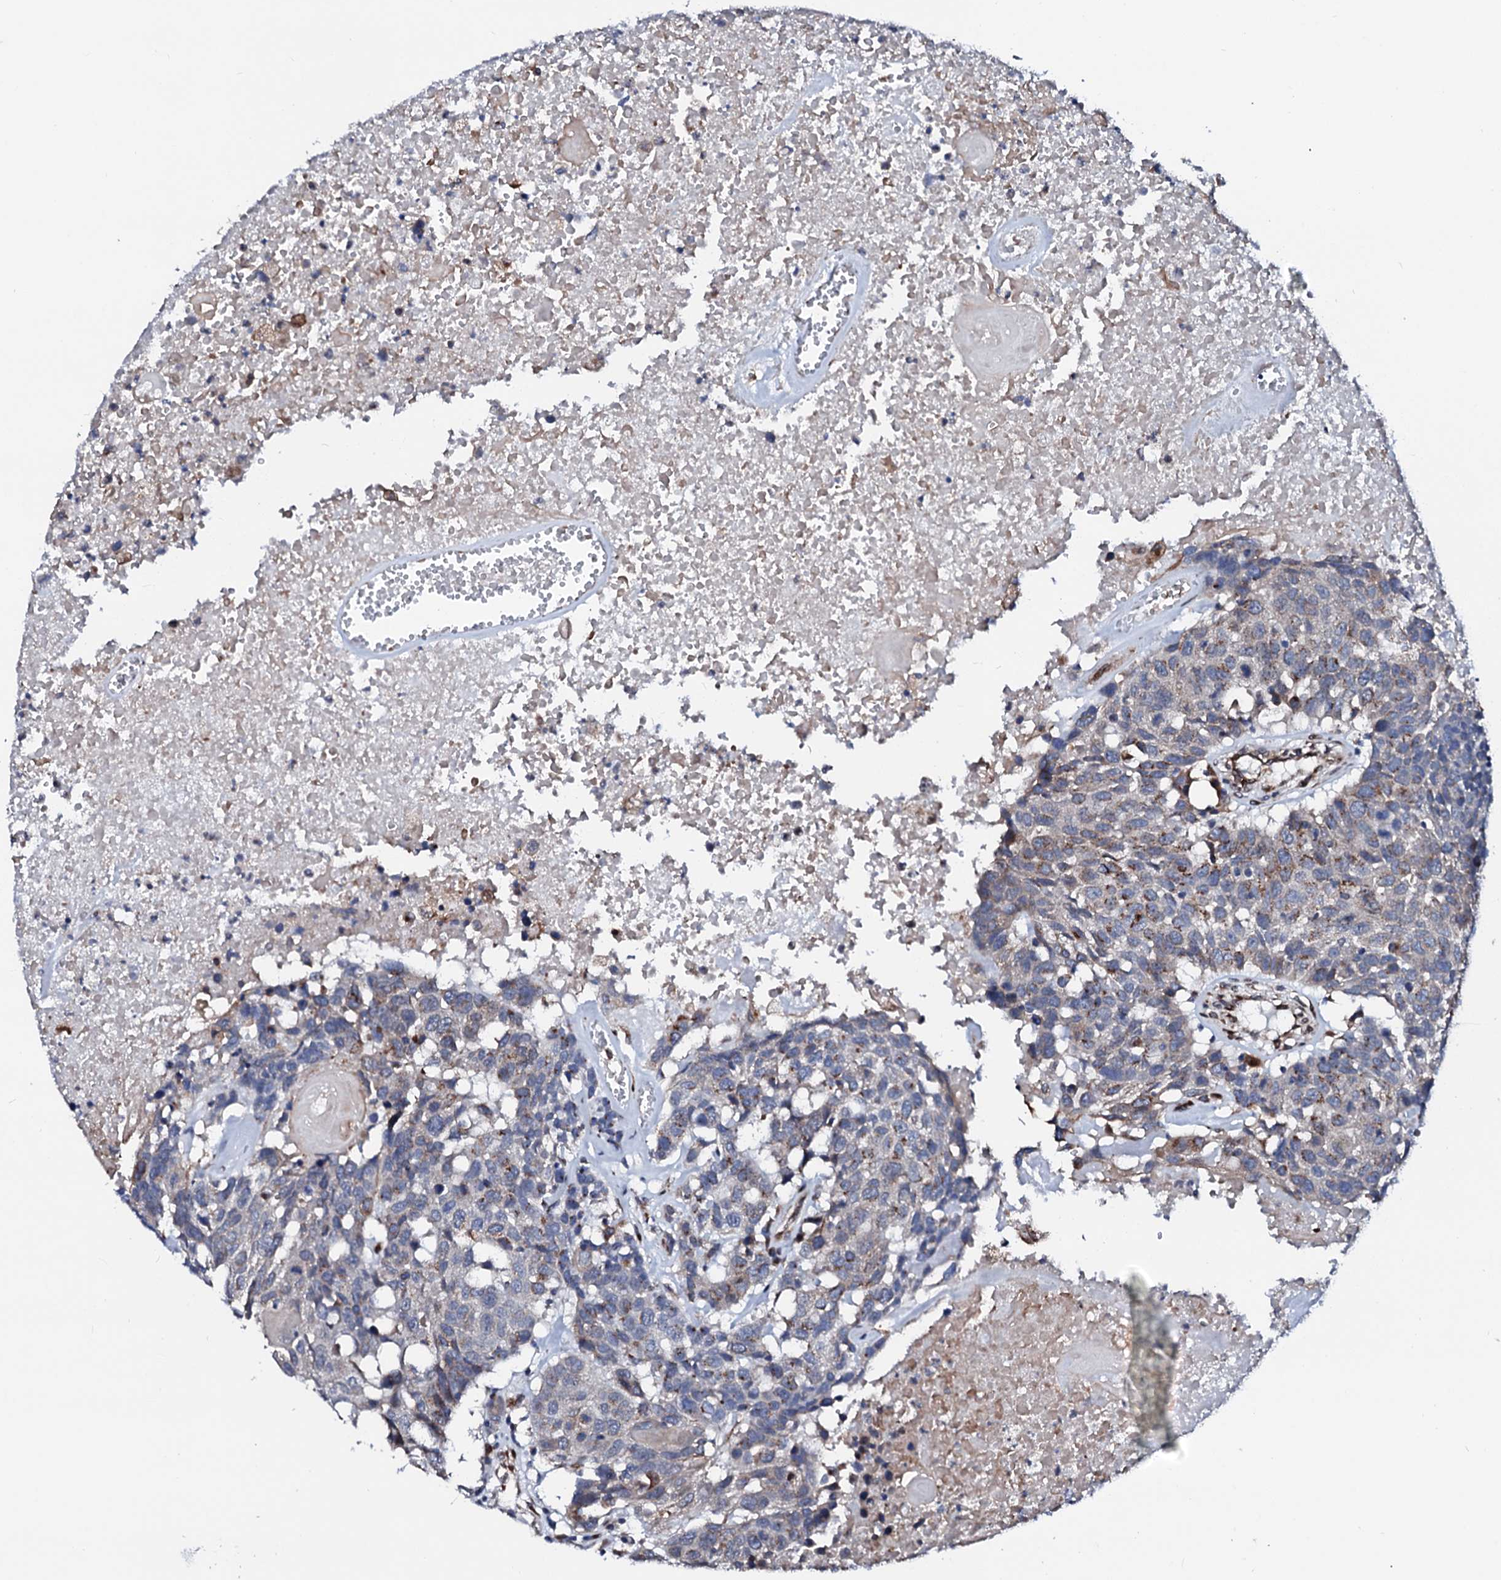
{"staining": {"intensity": "weak", "quantity": "25%-75%", "location": "cytoplasmic/membranous"}, "tissue": "head and neck cancer", "cell_type": "Tumor cells", "image_type": "cancer", "snomed": [{"axis": "morphology", "description": "Squamous cell carcinoma, NOS"}, {"axis": "topography", "description": "Head-Neck"}], "caption": "About 25%-75% of tumor cells in squamous cell carcinoma (head and neck) demonstrate weak cytoplasmic/membranous protein positivity as visualized by brown immunohistochemical staining.", "gene": "TMCO3", "patient": {"sex": "male", "age": 66}}